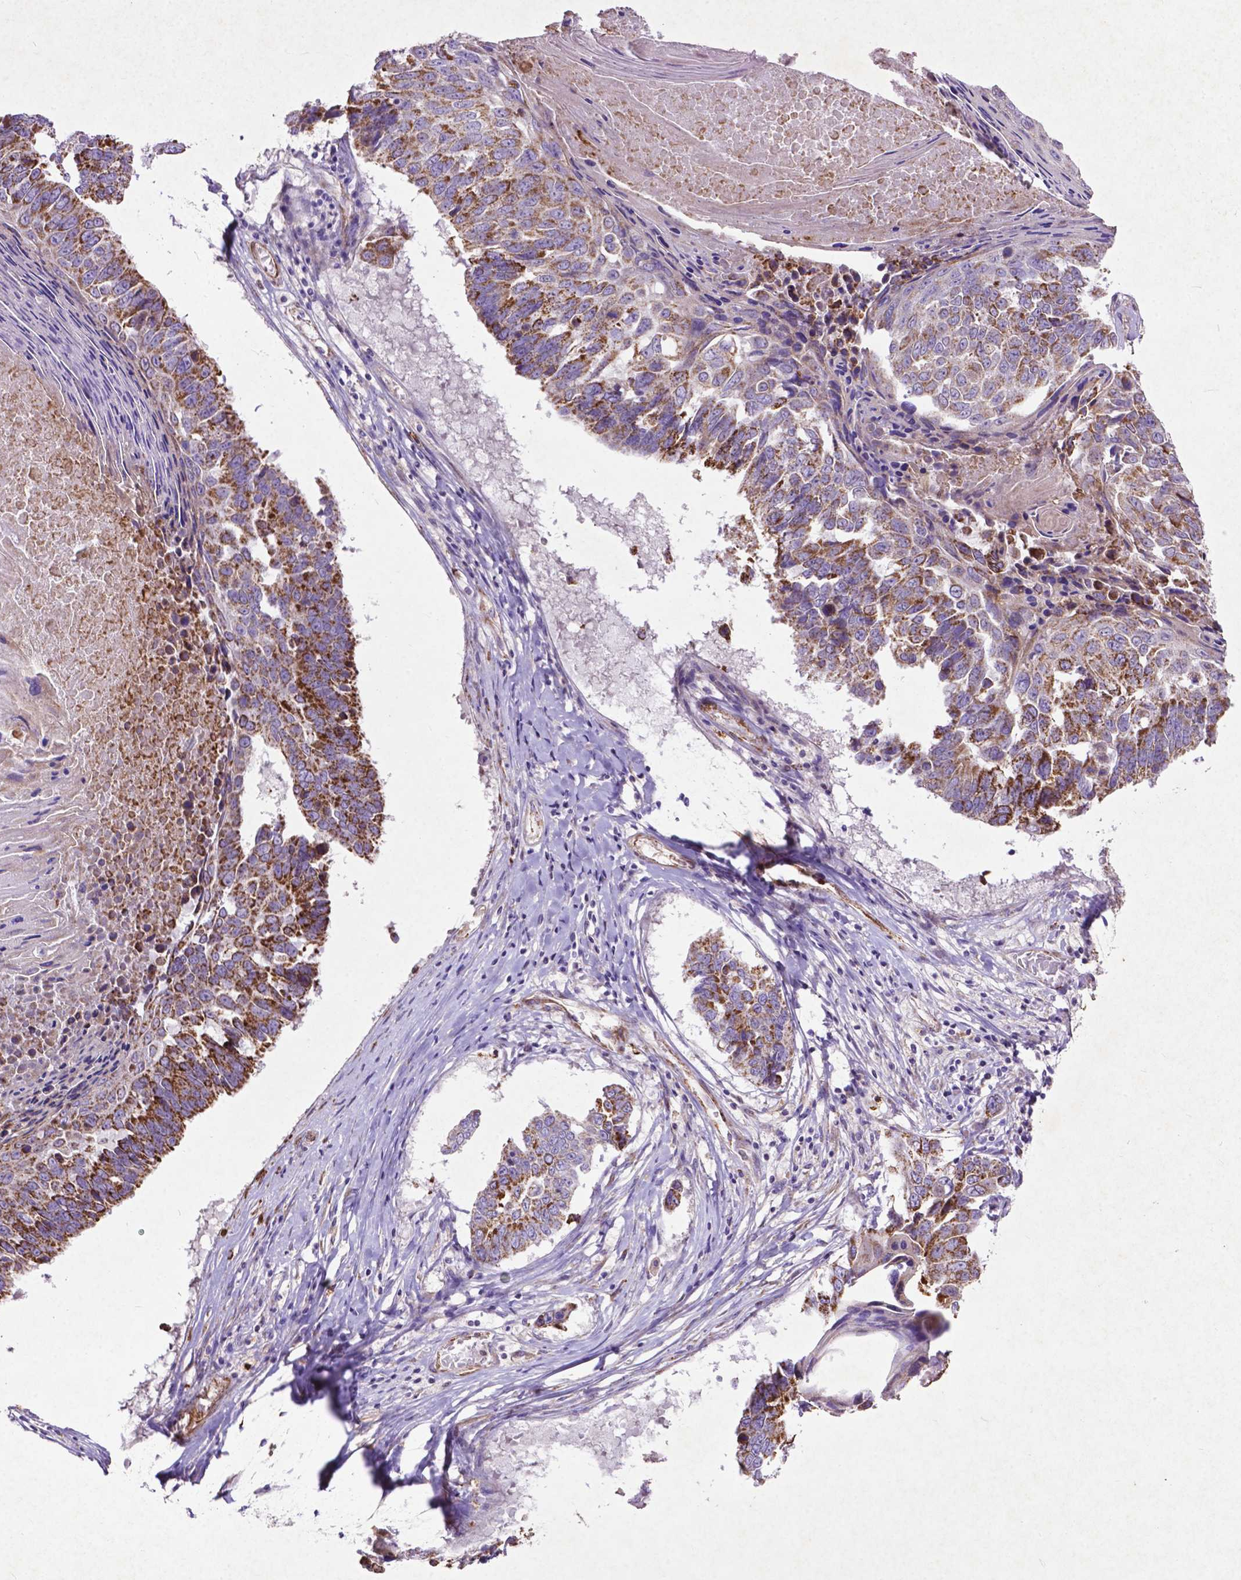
{"staining": {"intensity": "strong", "quantity": "25%-75%", "location": "cytoplasmic/membranous"}, "tissue": "lung cancer", "cell_type": "Tumor cells", "image_type": "cancer", "snomed": [{"axis": "morphology", "description": "Squamous cell carcinoma, NOS"}, {"axis": "topography", "description": "Lung"}], "caption": "Tumor cells show high levels of strong cytoplasmic/membranous positivity in about 25%-75% of cells in human lung cancer.", "gene": "THEGL", "patient": {"sex": "male", "age": 73}}